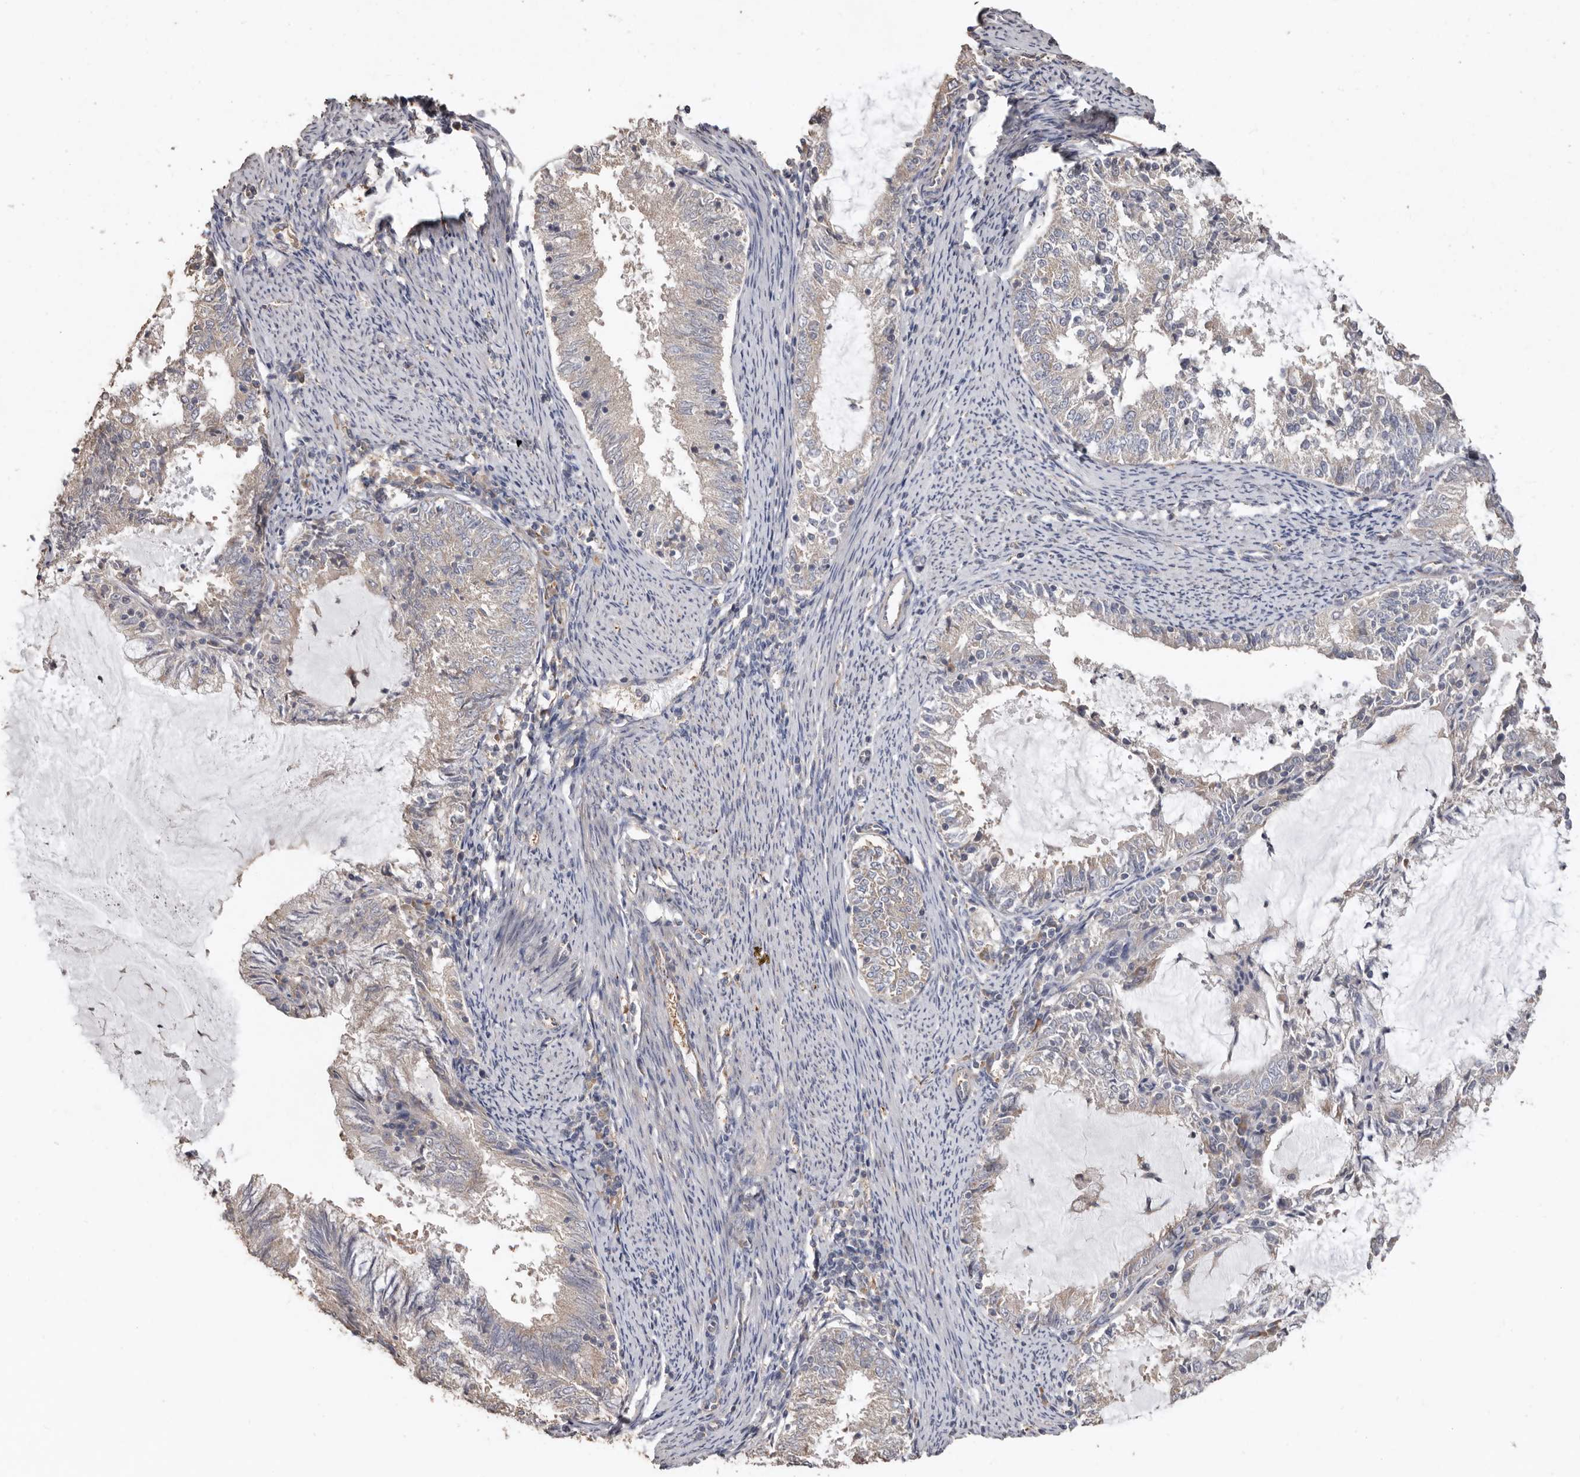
{"staining": {"intensity": "weak", "quantity": "<25%", "location": "cytoplasmic/membranous"}, "tissue": "endometrial cancer", "cell_type": "Tumor cells", "image_type": "cancer", "snomed": [{"axis": "morphology", "description": "Adenocarcinoma, NOS"}, {"axis": "topography", "description": "Endometrium"}], "caption": "Tumor cells show no significant positivity in adenocarcinoma (endometrial).", "gene": "FLCN", "patient": {"sex": "female", "age": 57}}